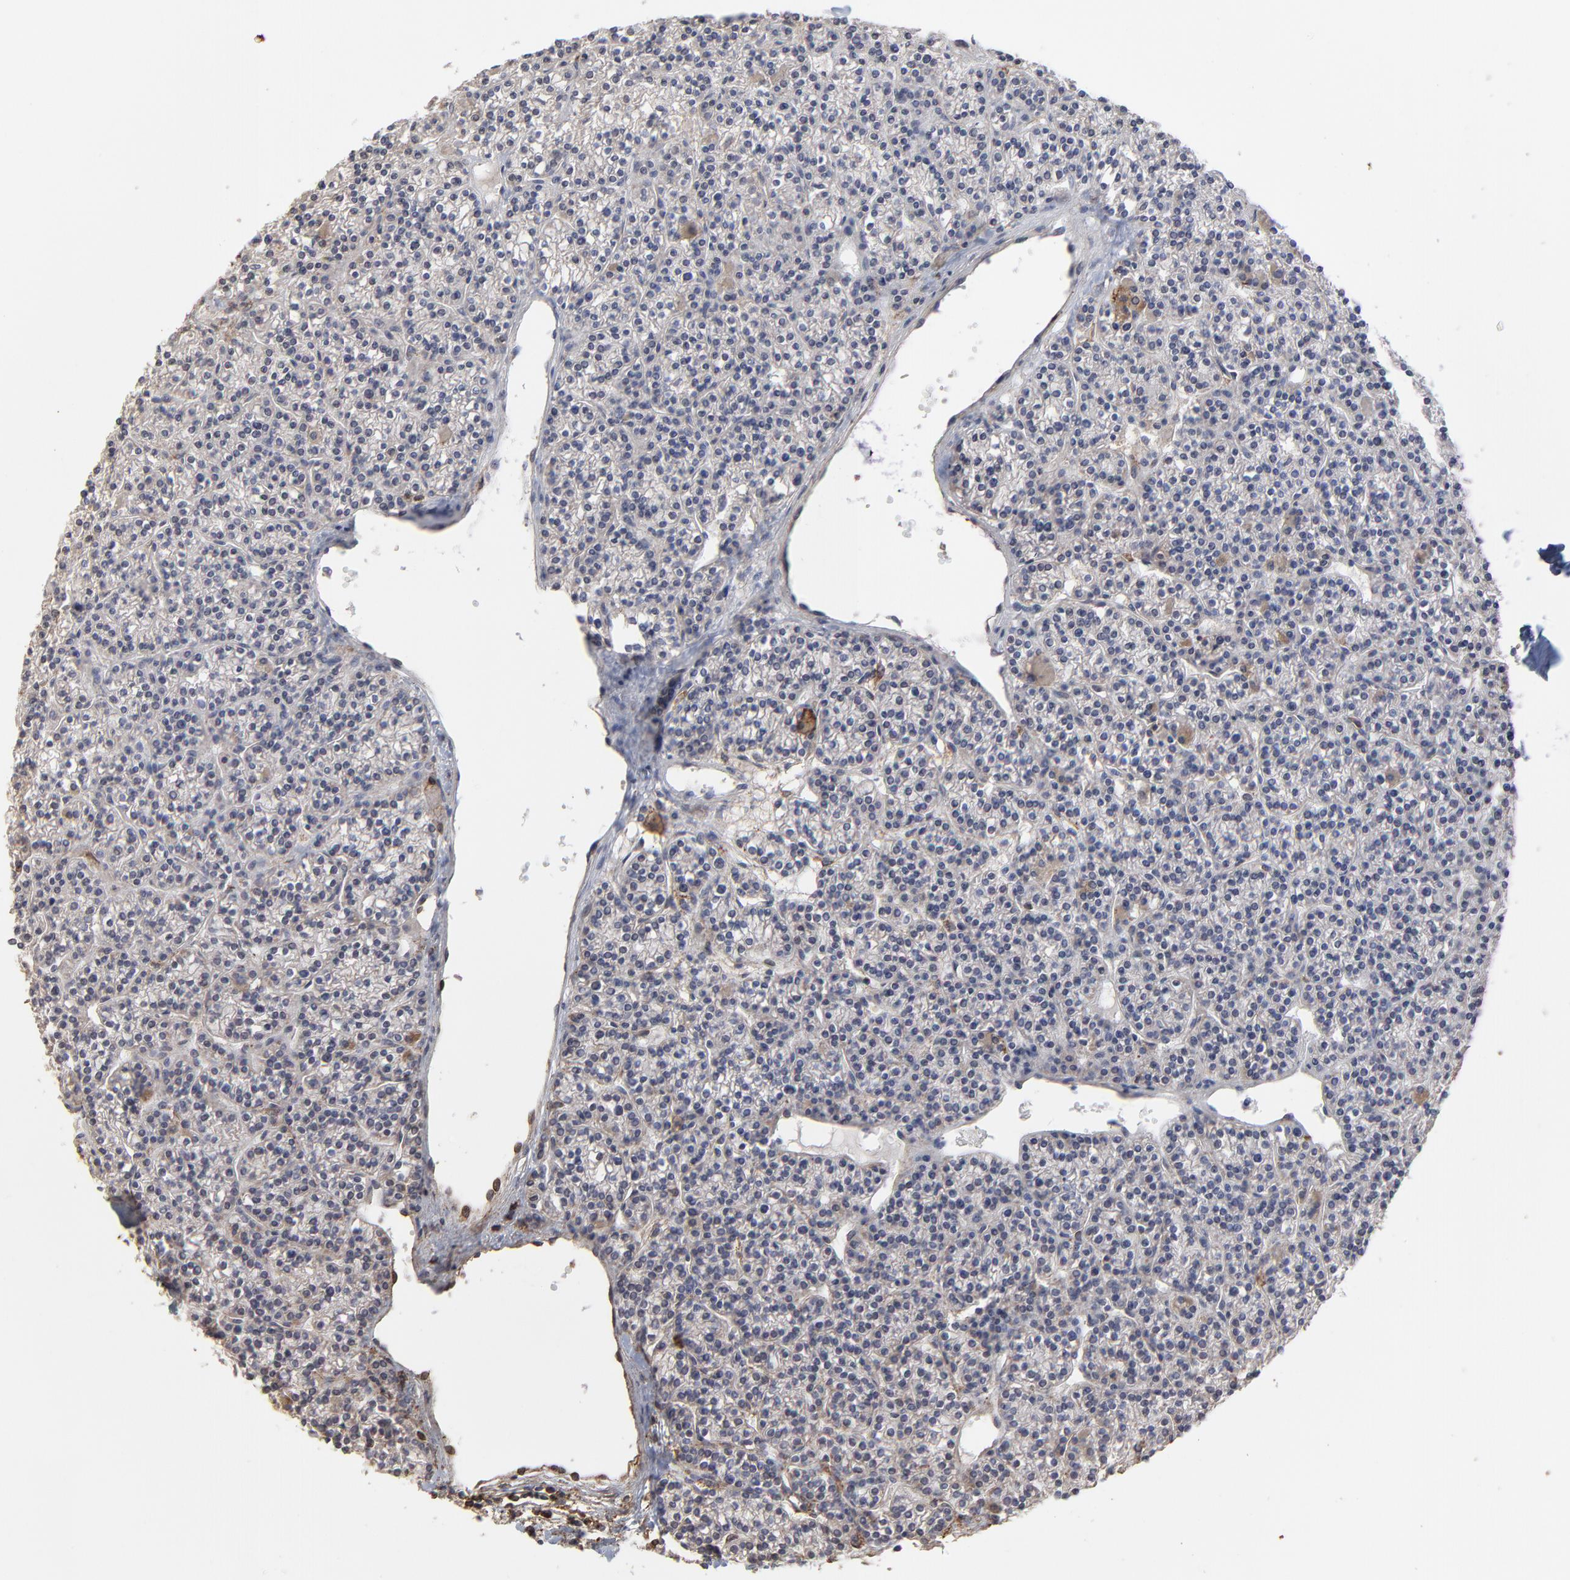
{"staining": {"intensity": "weak", "quantity": "<25%", "location": "cytoplasmic/membranous,nuclear"}, "tissue": "parathyroid gland", "cell_type": "Glandular cells", "image_type": "normal", "snomed": [{"axis": "morphology", "description": "Normal tissue, NOS"}, {"axis": "topography", "description": "Parathyroid gland"}], "caption": "High power microscopy micrograph of an immunohistochemistry (IHC) micrograph of normal parathyroid gland, revealing no significant positivity in glandular cells.", "gene": "SLC6A14", "patient": {"sex": "female", "age": 50}}